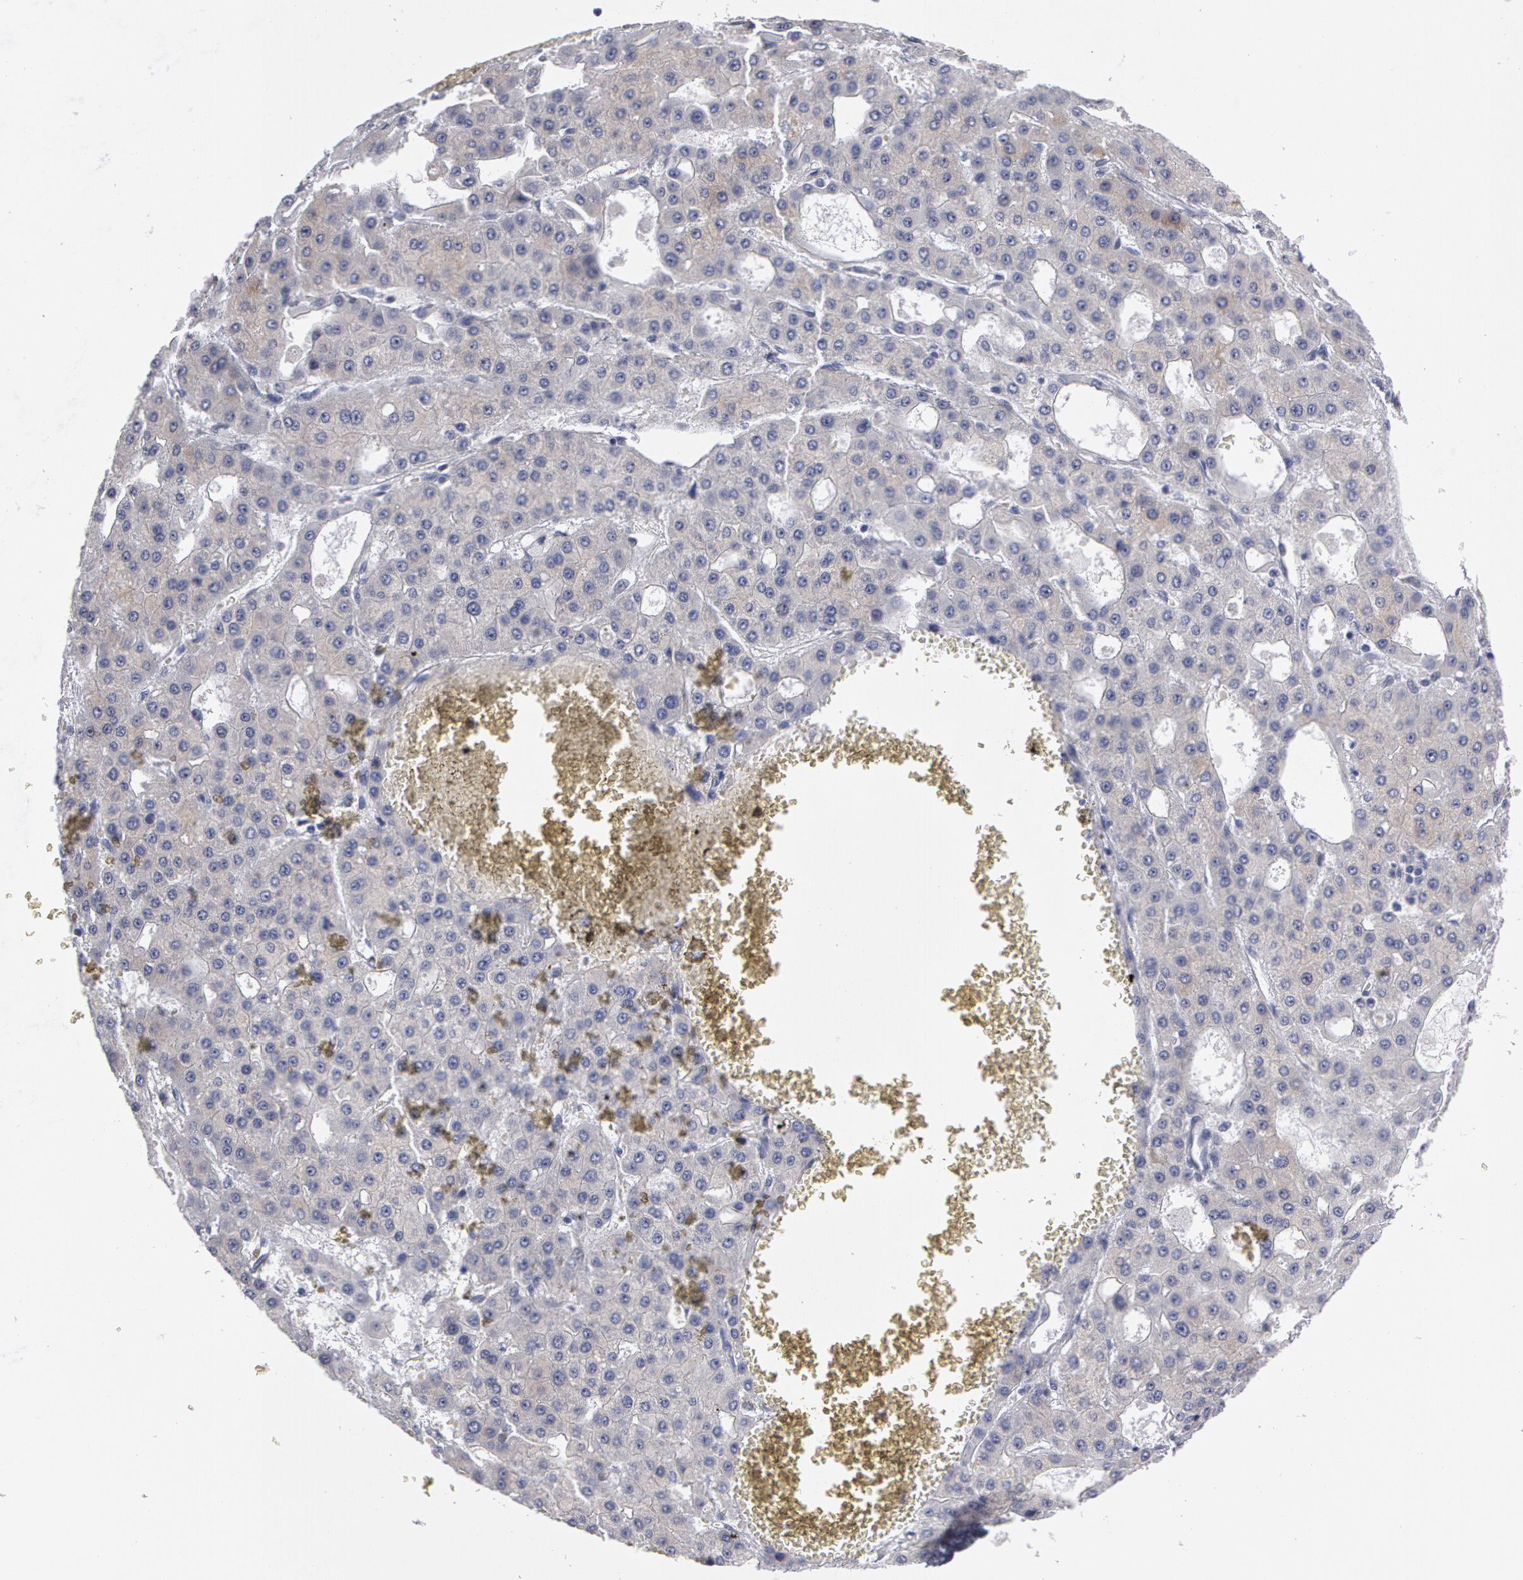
{"staining": {"intensity": "negative", "quantity": "none", "location": "none"}, "tissue": "liver cancer", "cell_type": "Tumor cells", "image_type": "cancer", "snomed": [{"axis": "morphology", "description": "Carcinoma, Hepatocellular, NOS"}, {"axis": "topography", "description": "Liver"}], "caption": "An image of liver cancer (hepatocellular carcinoma) stained for a protein exhibits no brown staining in tumor cells.", "gene": "SMC1B", "patient": {"sex": "male", "age": 47}}